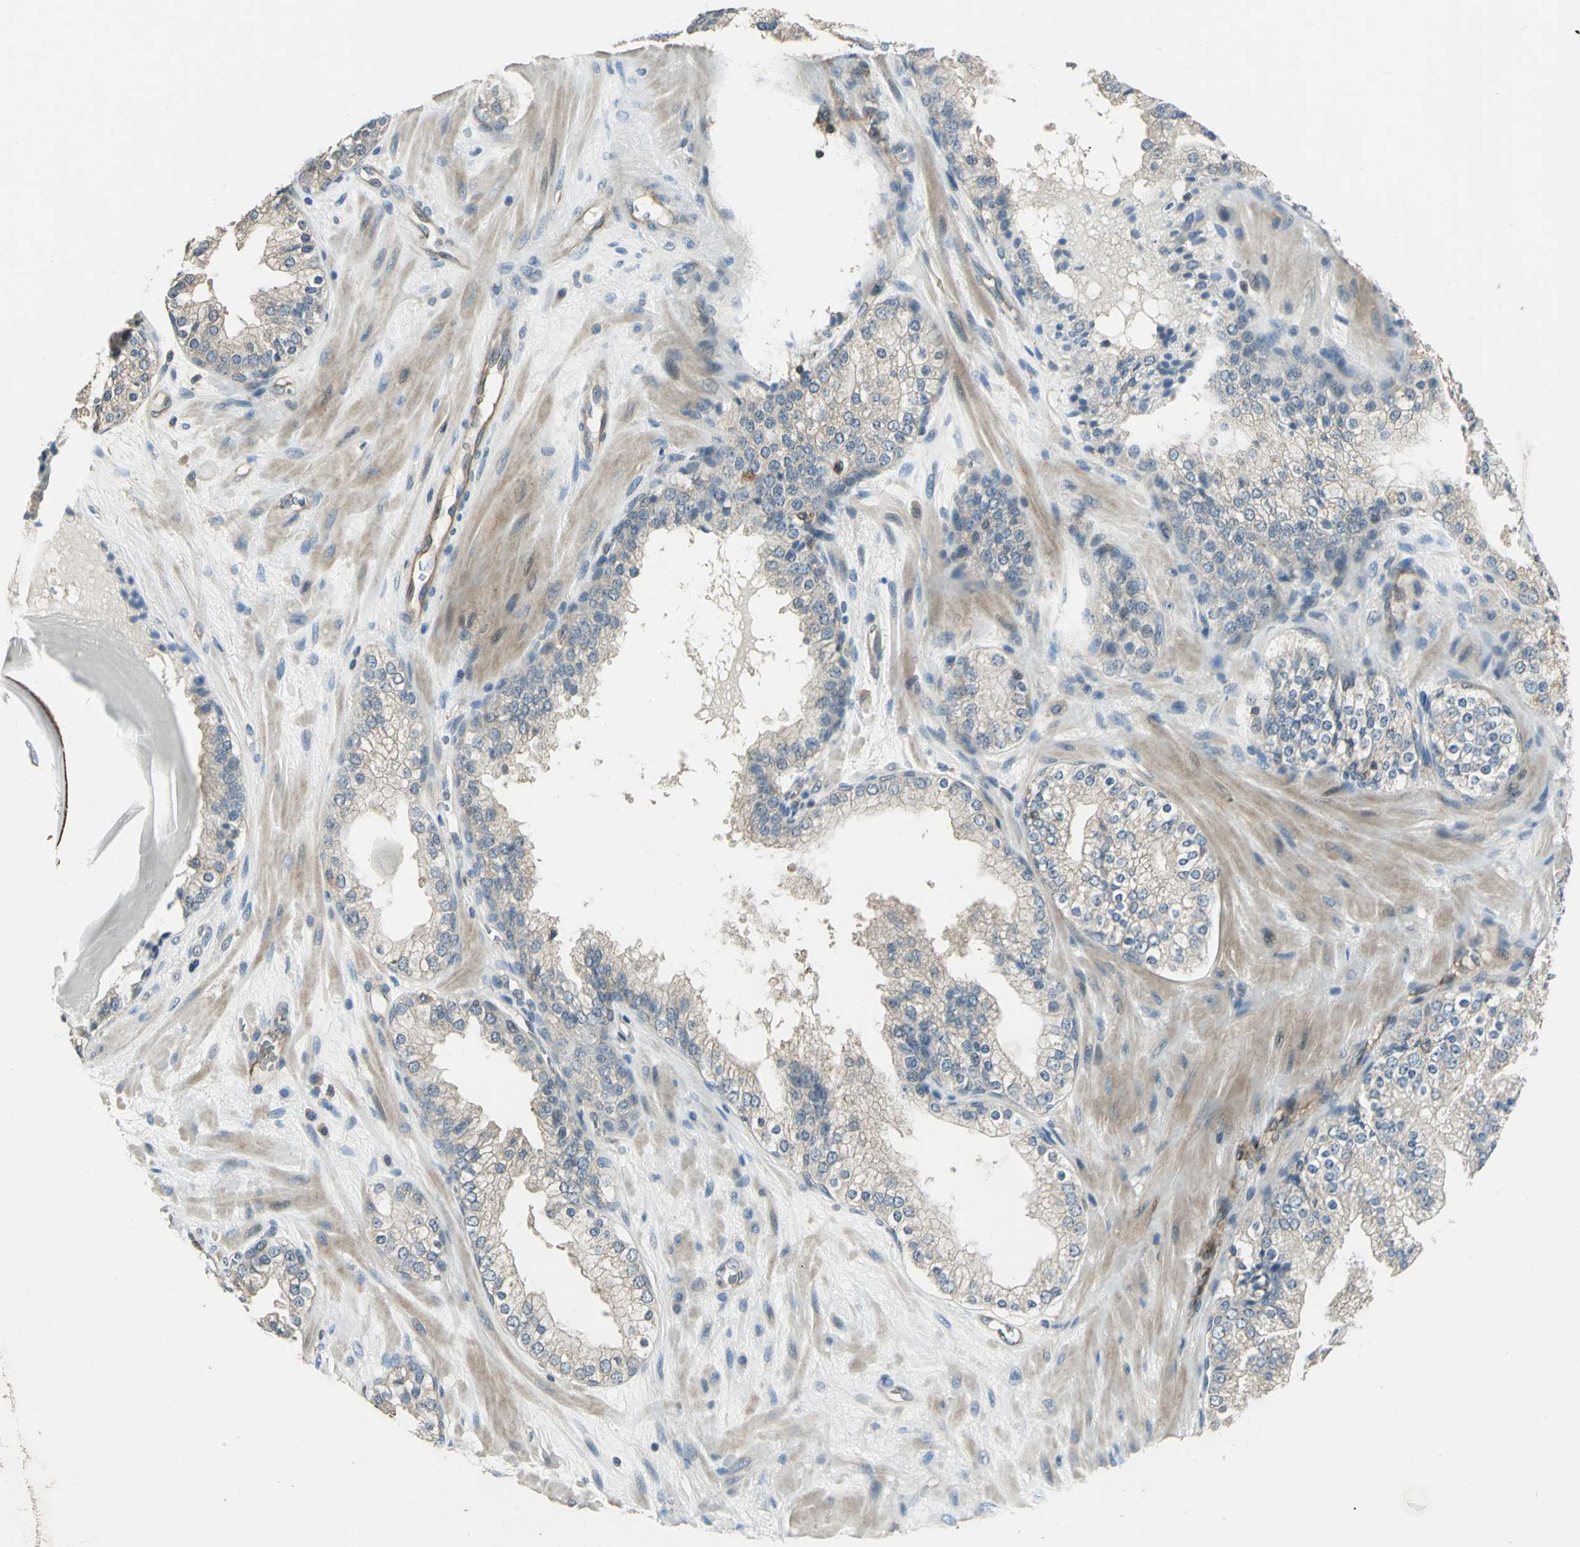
{"staining": {"intensity": "weak", "quantity": "25%-75%", "location": "cytoplasmic/membranous"}, "tissue": "prostate cancer", "cell_type": "Tumor cells", "image_type": "cancer", "snomed": [{"axis": "morphology", "description": "Adenocarcinoma, High grade"}, {"axis": "topography", "description": "Prostate"}], "caption": "Immunohistochemistry (IHC) (DAB (3,3'-diaminobenzidine)) staining of human high-grade adenocarcinoma (prostate) exhibits weak cytoplasmic/membranous protein staining in approximately 25%-75% of tumor cells.", "gene": "RAPGEF1", "patient": {"sex": "male", "age": 68}}